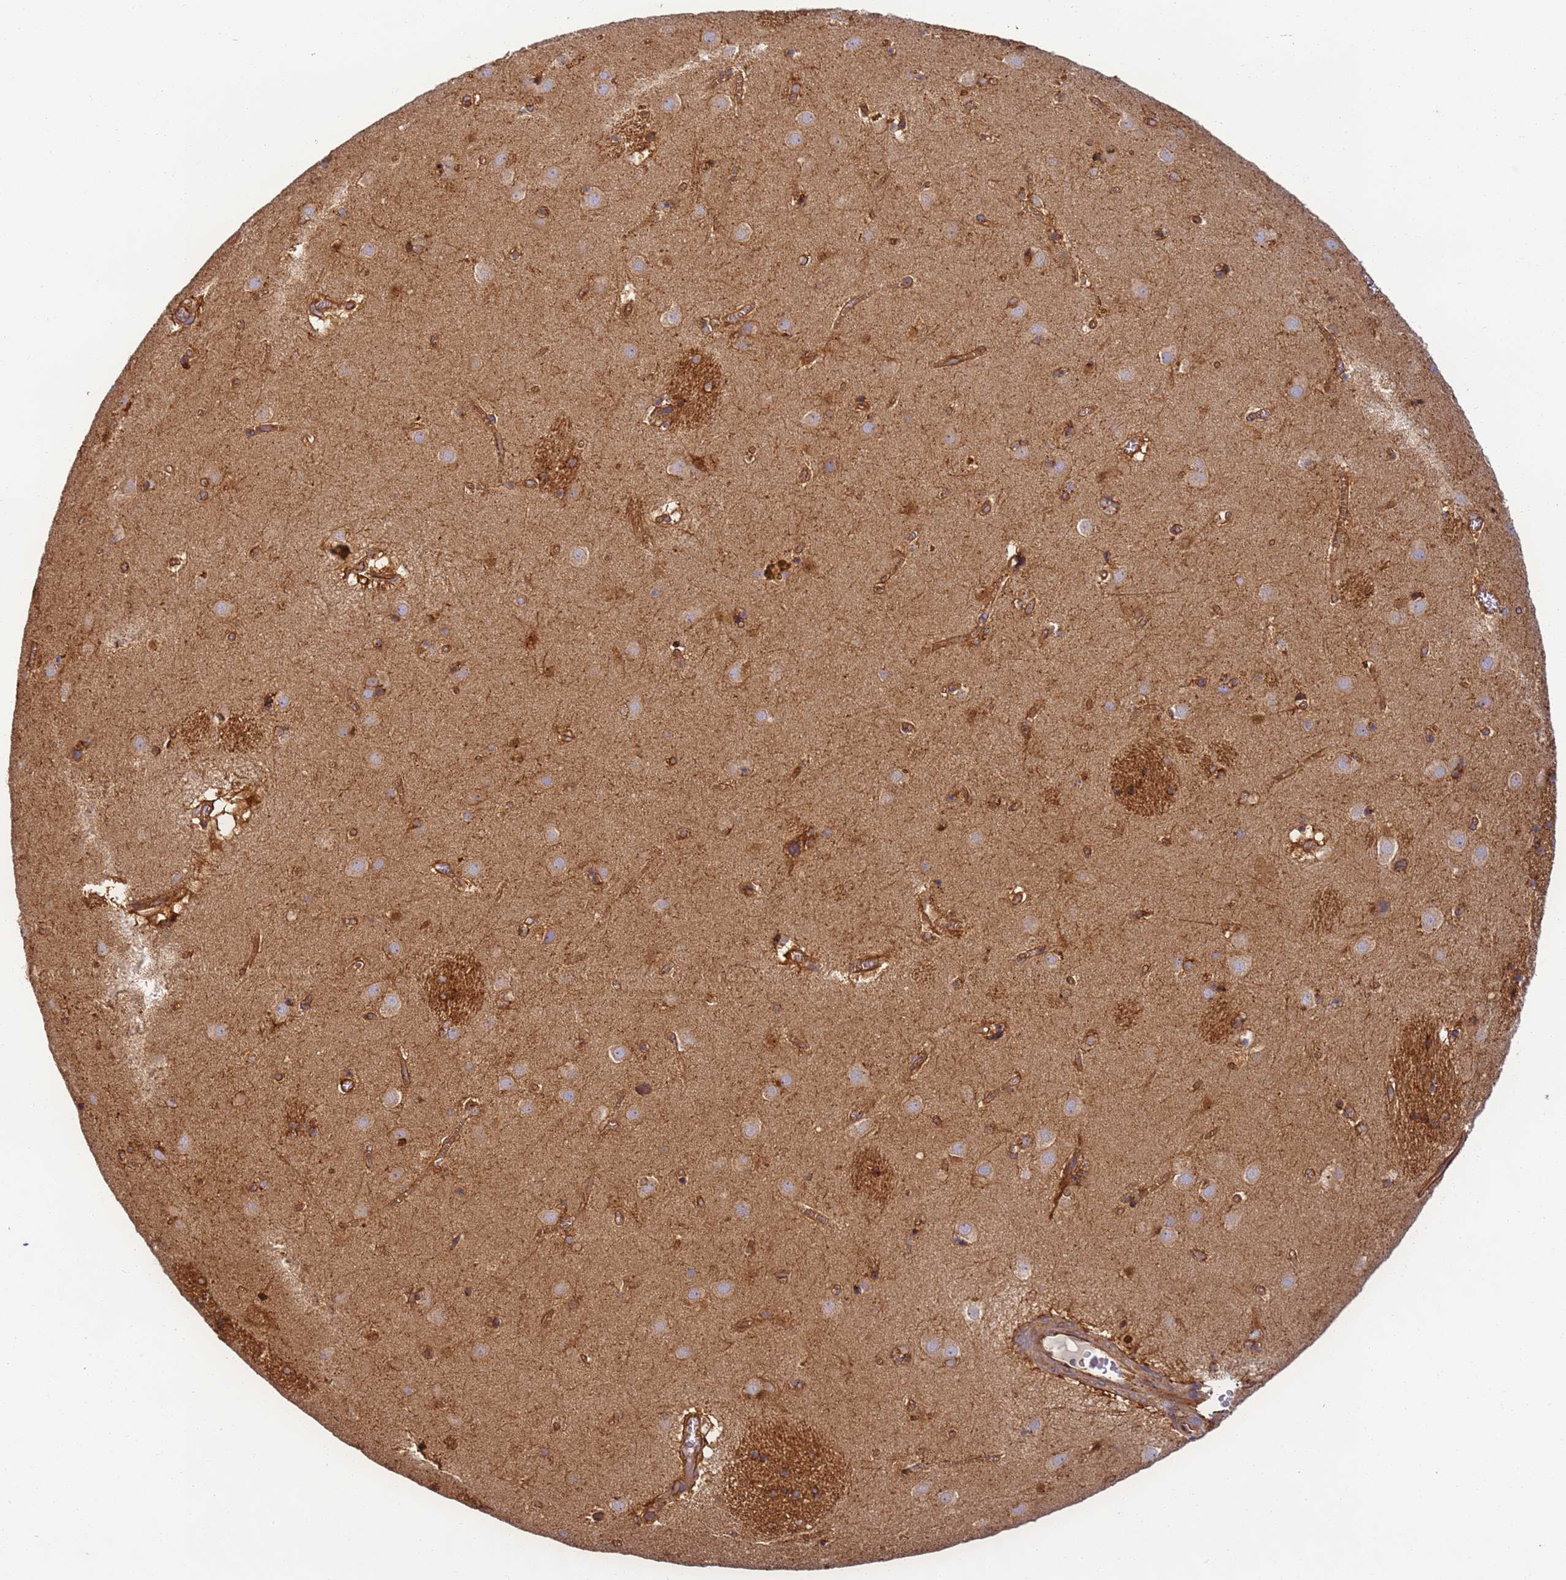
{"staining": {"intensity": "moderate", "quantity": "25%-75%", "location": "cytoplasmic/membranous"}, "tissue": "caudate", "cell_type": "Glial cells", "image_type": "normal", "snomed": [{"axis": "morphology", "description": "Normal tissue, NOS"}, {"axis": "topography", "description": "Lateral ventricle wall"}], "caption": "A high-resolution image shows immunohistochemistry (IHC) staining of benign caudate, which shows moderate cytoplasmic/membranous expression in about 25%-75% of glial cells. Using DAB (brown) and hematoxylin (blue) stains, captured at high magnification using brightfield microscopy.", "gene": "DYNC1I2", "patient": {"sex": "male", "age": 70}}